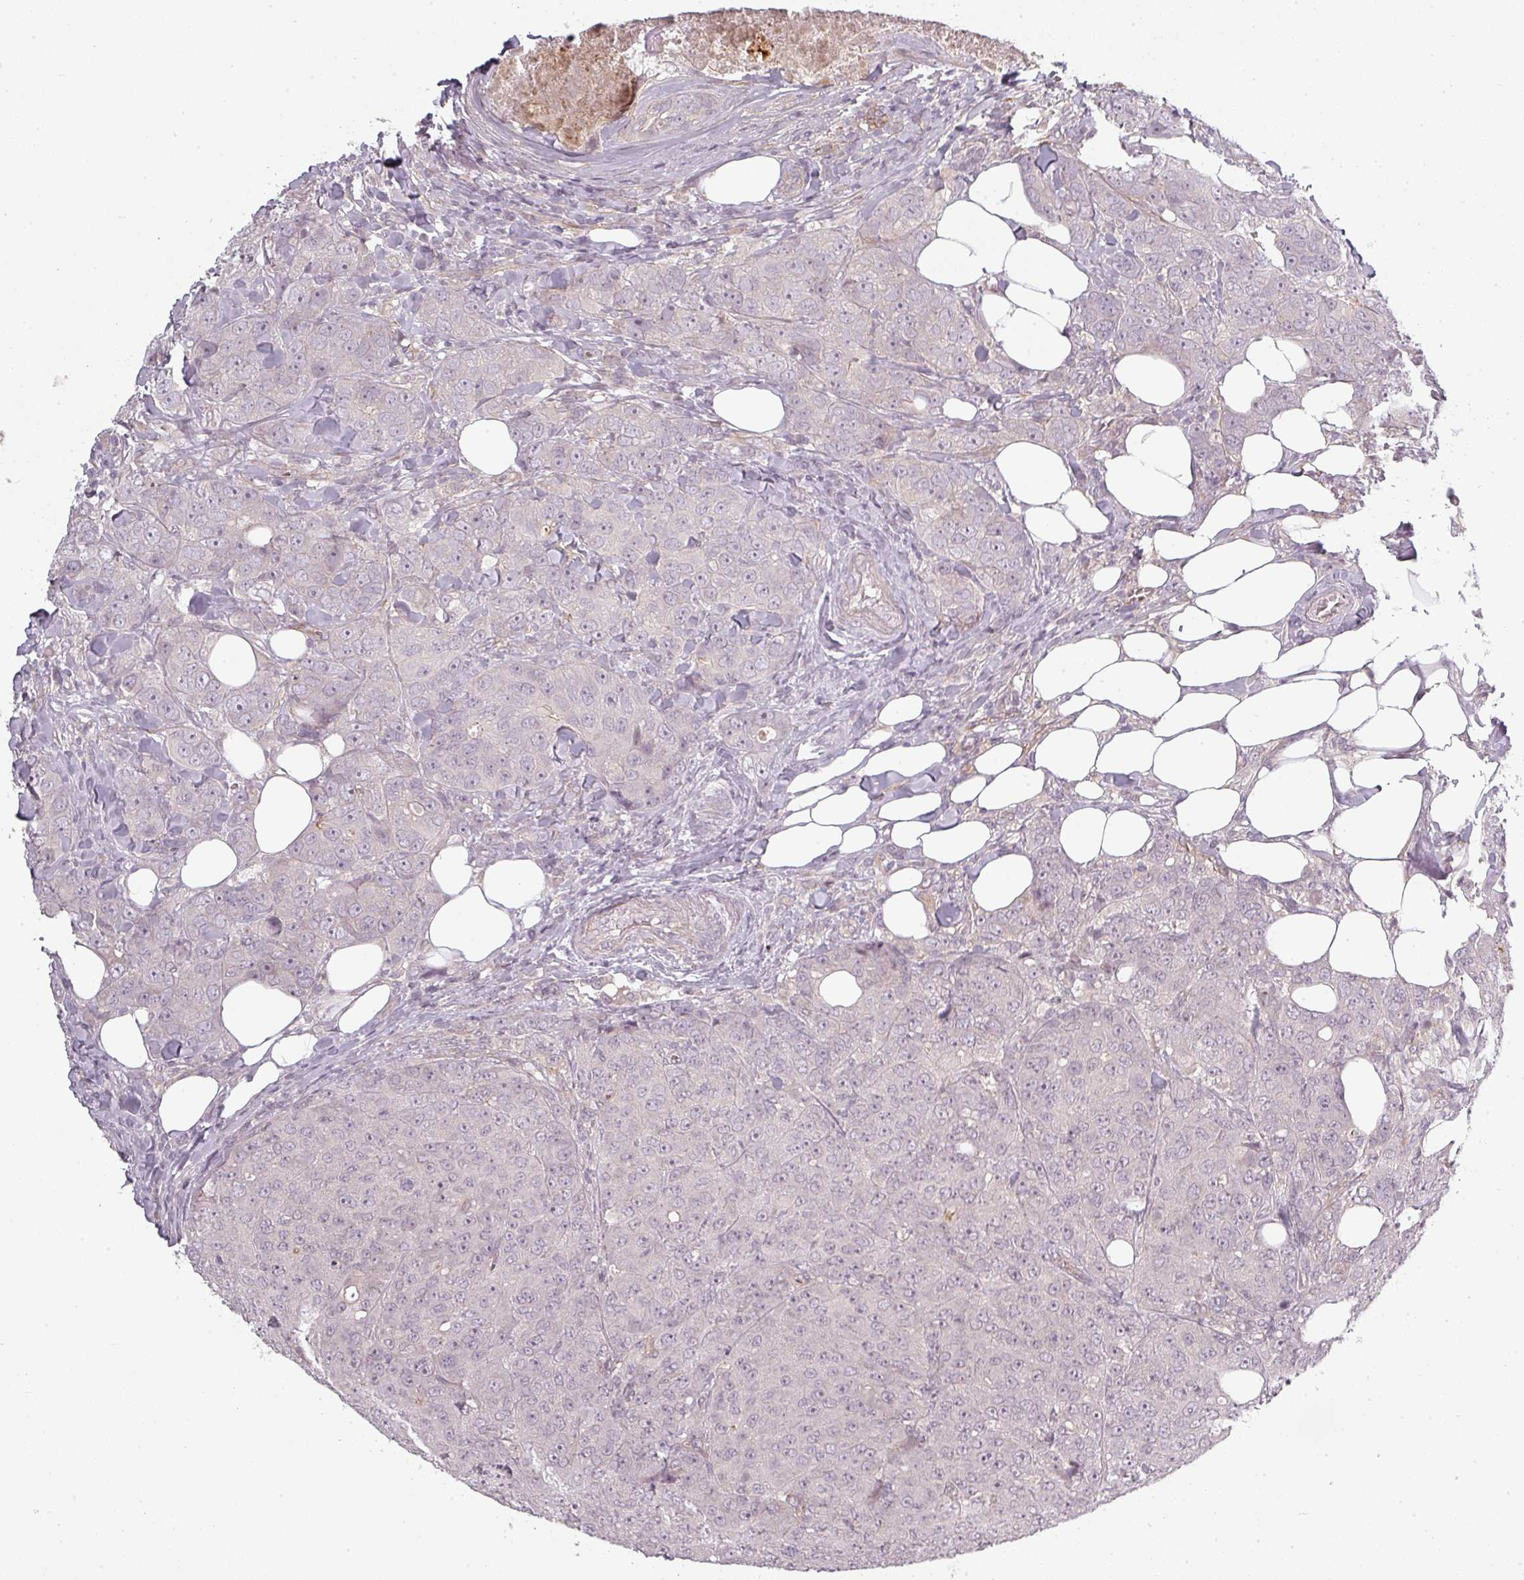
{"staining": {"intensity": "negative", "quantity": "none", "location": "none"}, "tissue": "breast cancer", "cell_type": "Tumor cells", "image_type": "cancer", "snomed": [{"axis": "morphology", "description": "Duct carcinoma"}, {"axis": "topography", "description": "Breast"}], "caption": "Micrograph shows no protein expression in tumor cells of infiltrating ductal carcinoma (breast) tissue.", "gene": "SLC16A9", "patient": {"sex": "female", "age": 43}}